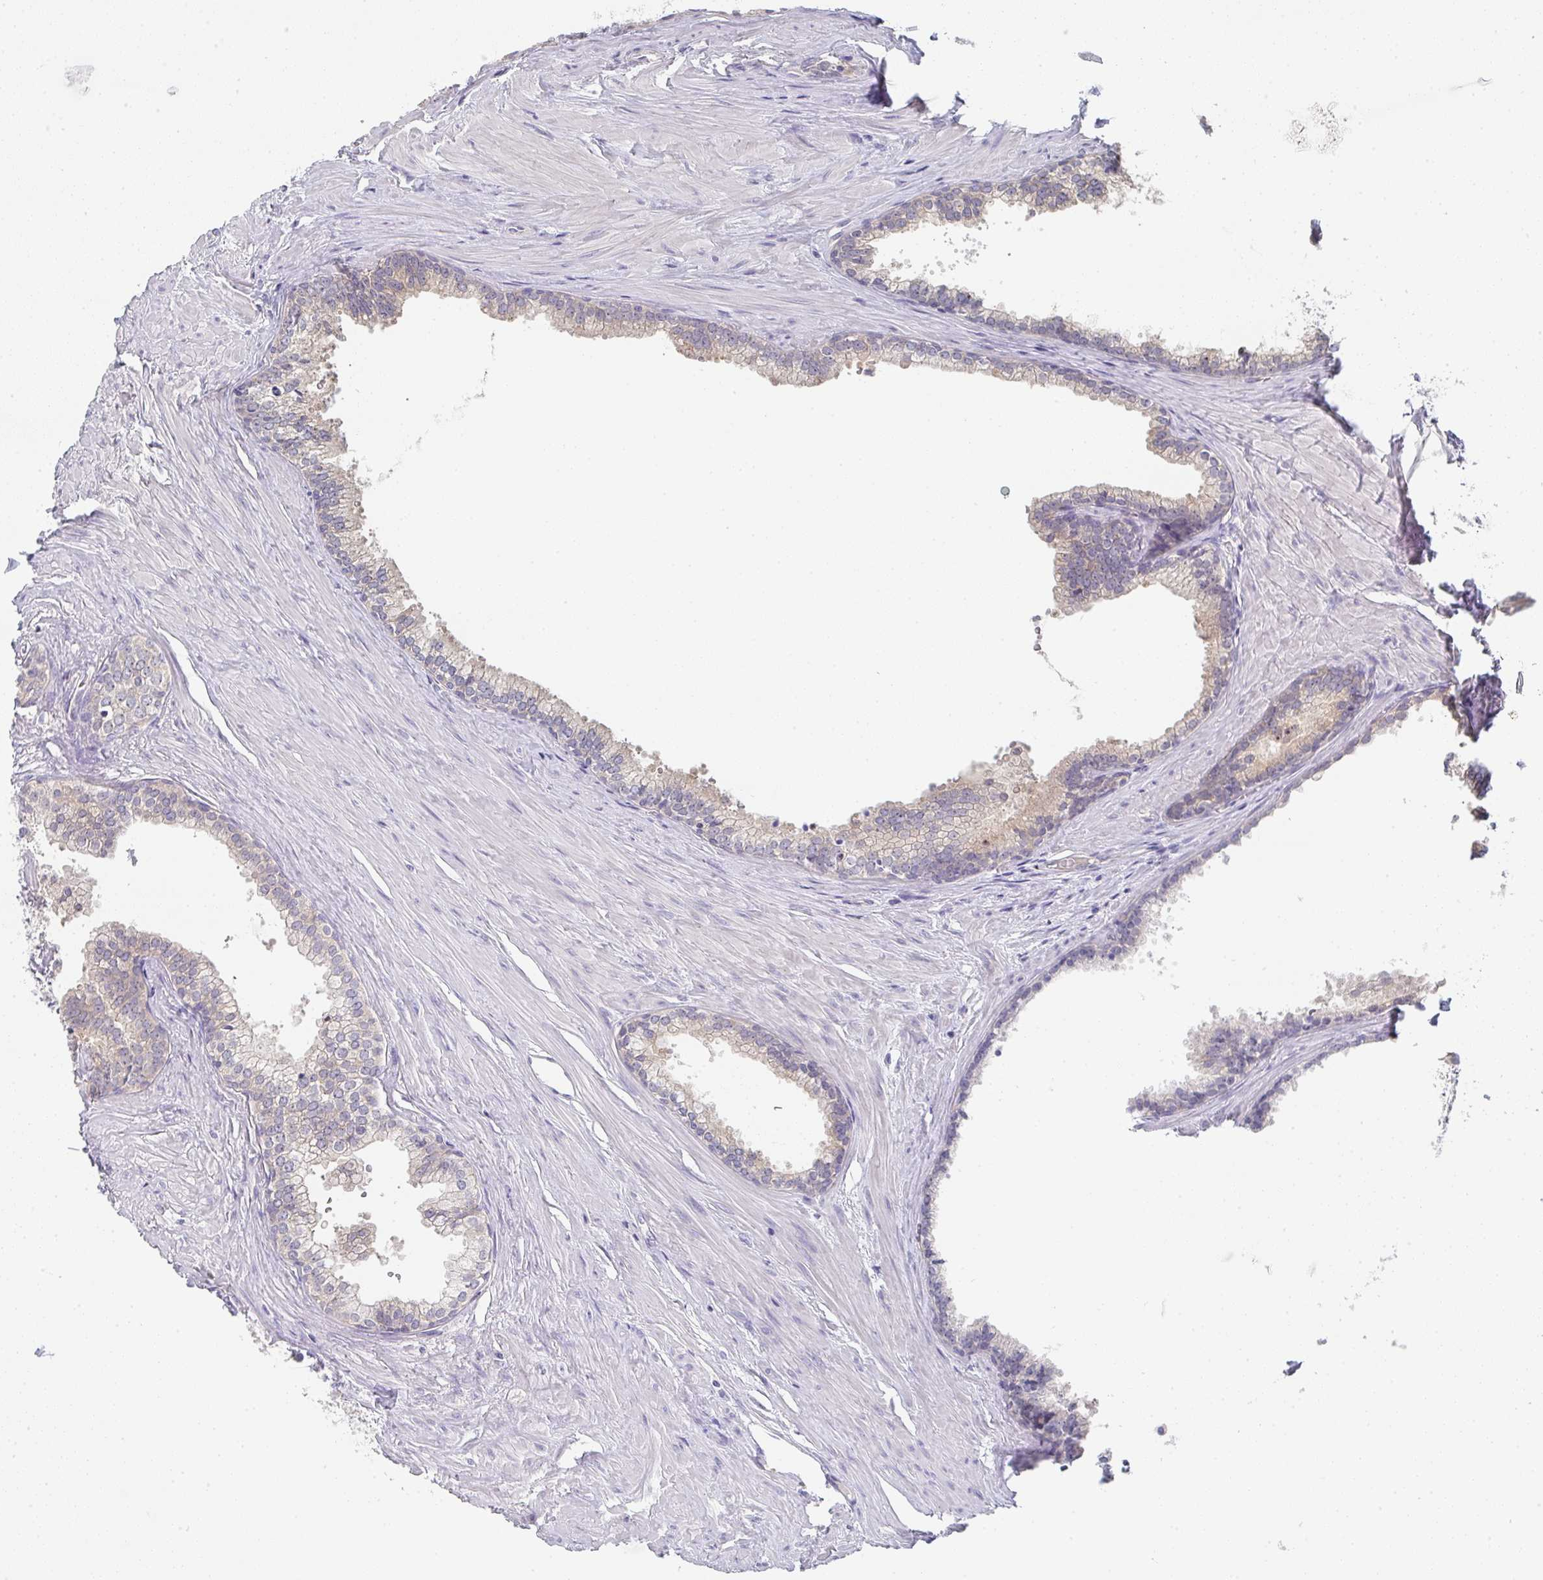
{"staining": {"intensity": "weak", "quantity": "<25%", "location": "cytoplasmic/membranous"}, "tissue": "prostate", "cell_type": "Glandular cells", "image_type": "normal", "snomed": [{"axis": "morphology", "description": "Normal tissue, NOS"}, {"axis": "topography", "description": "Prostate"}, {"axis": "topography", "description": "Peripheral nerve tissue"}], "caption": "High power microscopy histopathology image of an immunohistochemistry (IHC) micrograph of benign prostate, revealing no significant positivity in glandular cells.", "gene": "CHMP5", "patient": {"sex": "male", "age": 55}}